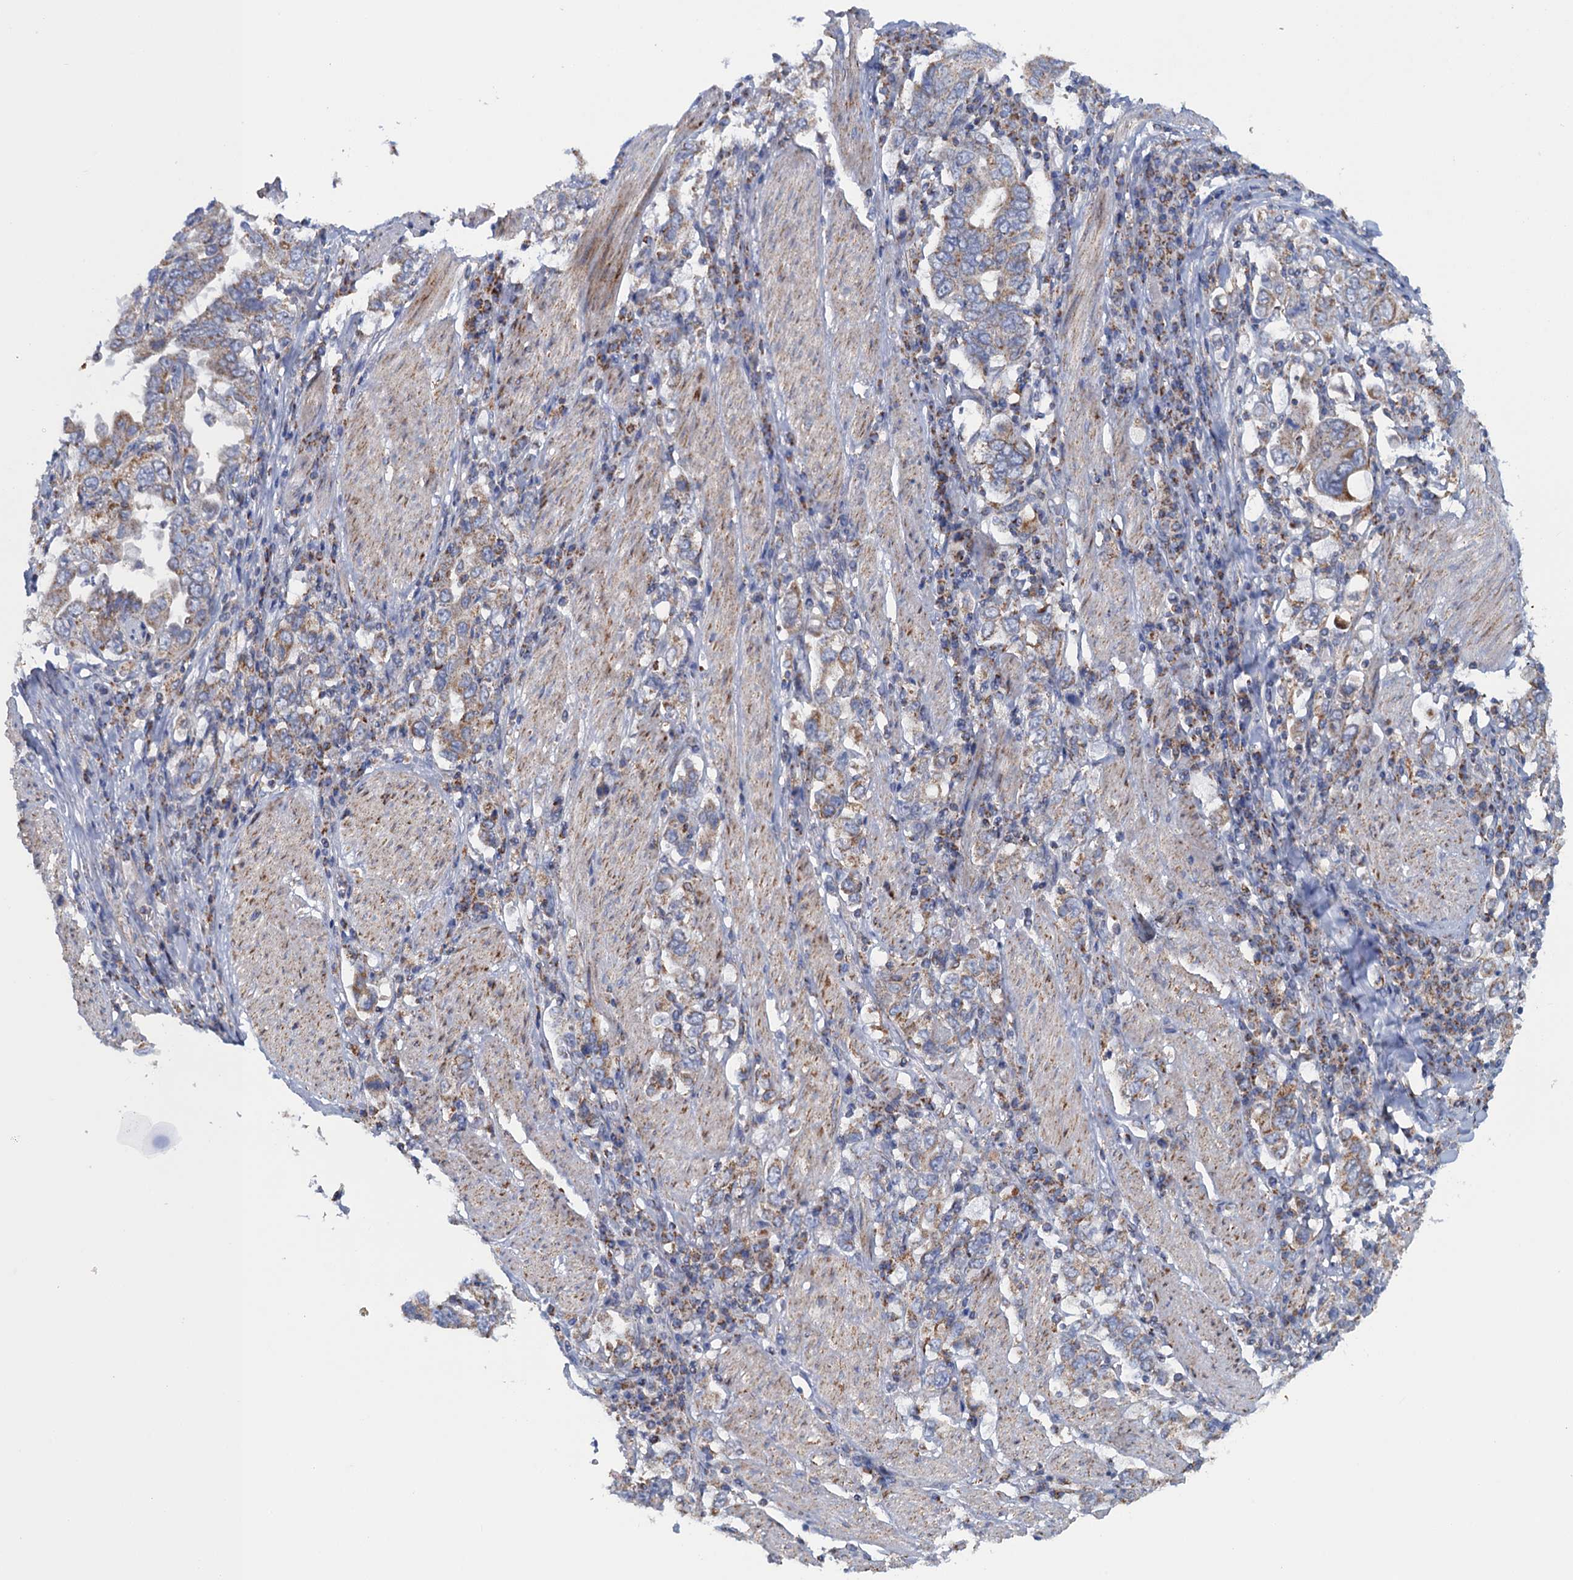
{"staining": {"intensity": "moderate", "quantity": ">75%", "location": "cytoplasmic/membranous"}, "tissue": "stomach cancer", "cell_type": "Tumor cells", "image_type": "cancer", "snomed": [{"axis": "morphology", "description": "Adenocarcinoma, NOS"}, {"axis": "topography", "description": "Stomach, upper"}], "caption": "Adenocarcinoma (stomach) stained for a protein (brown) demonstrates moderate cytoplasmic/membranous positive positivity in approximately >75% of tumor cells.", "gene": "GTPBP3", "patient": {"sex": "male", "age": 62}}